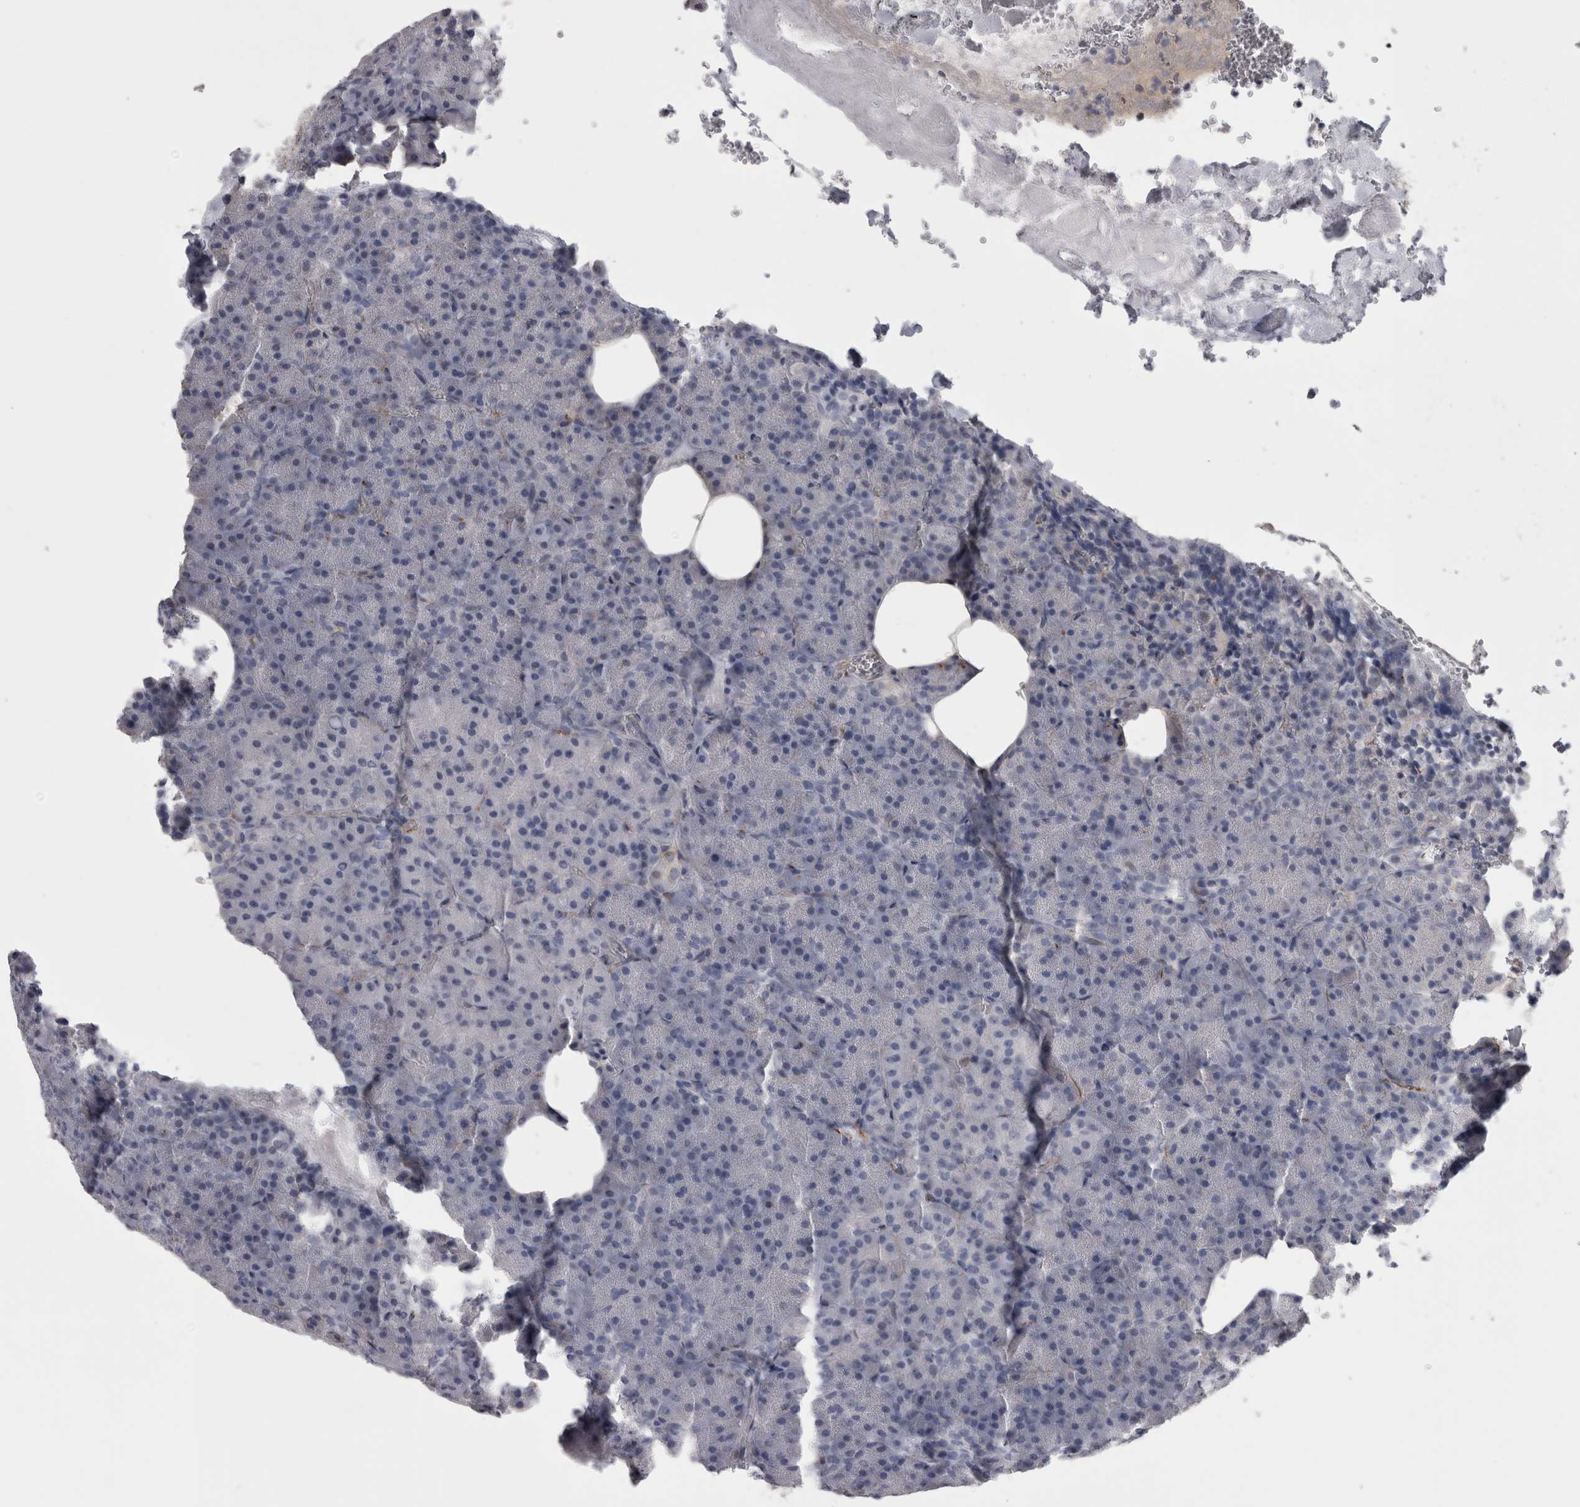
{"staining": {"intensity": "negative", "quantity": "none", "location": "none"}, "tissue": "pancreas", "cell_type": "Exocrine glandular cells", "image_type": "normal", "snomed": [{"axis": "morphology", "description": "Normal tissue, NOS"}, {"axis": "morphology", "description": "Carcinoid, malignant, NOS"}, {"axis": "topography", "description": "Pancreas"}], "caption": "The photomicrograph demonstrates no staining of exocrine glandular cells in unremarkable pancreas.", "gene": "ACOT7", "patient": {"sex": "female", "age": 35}}